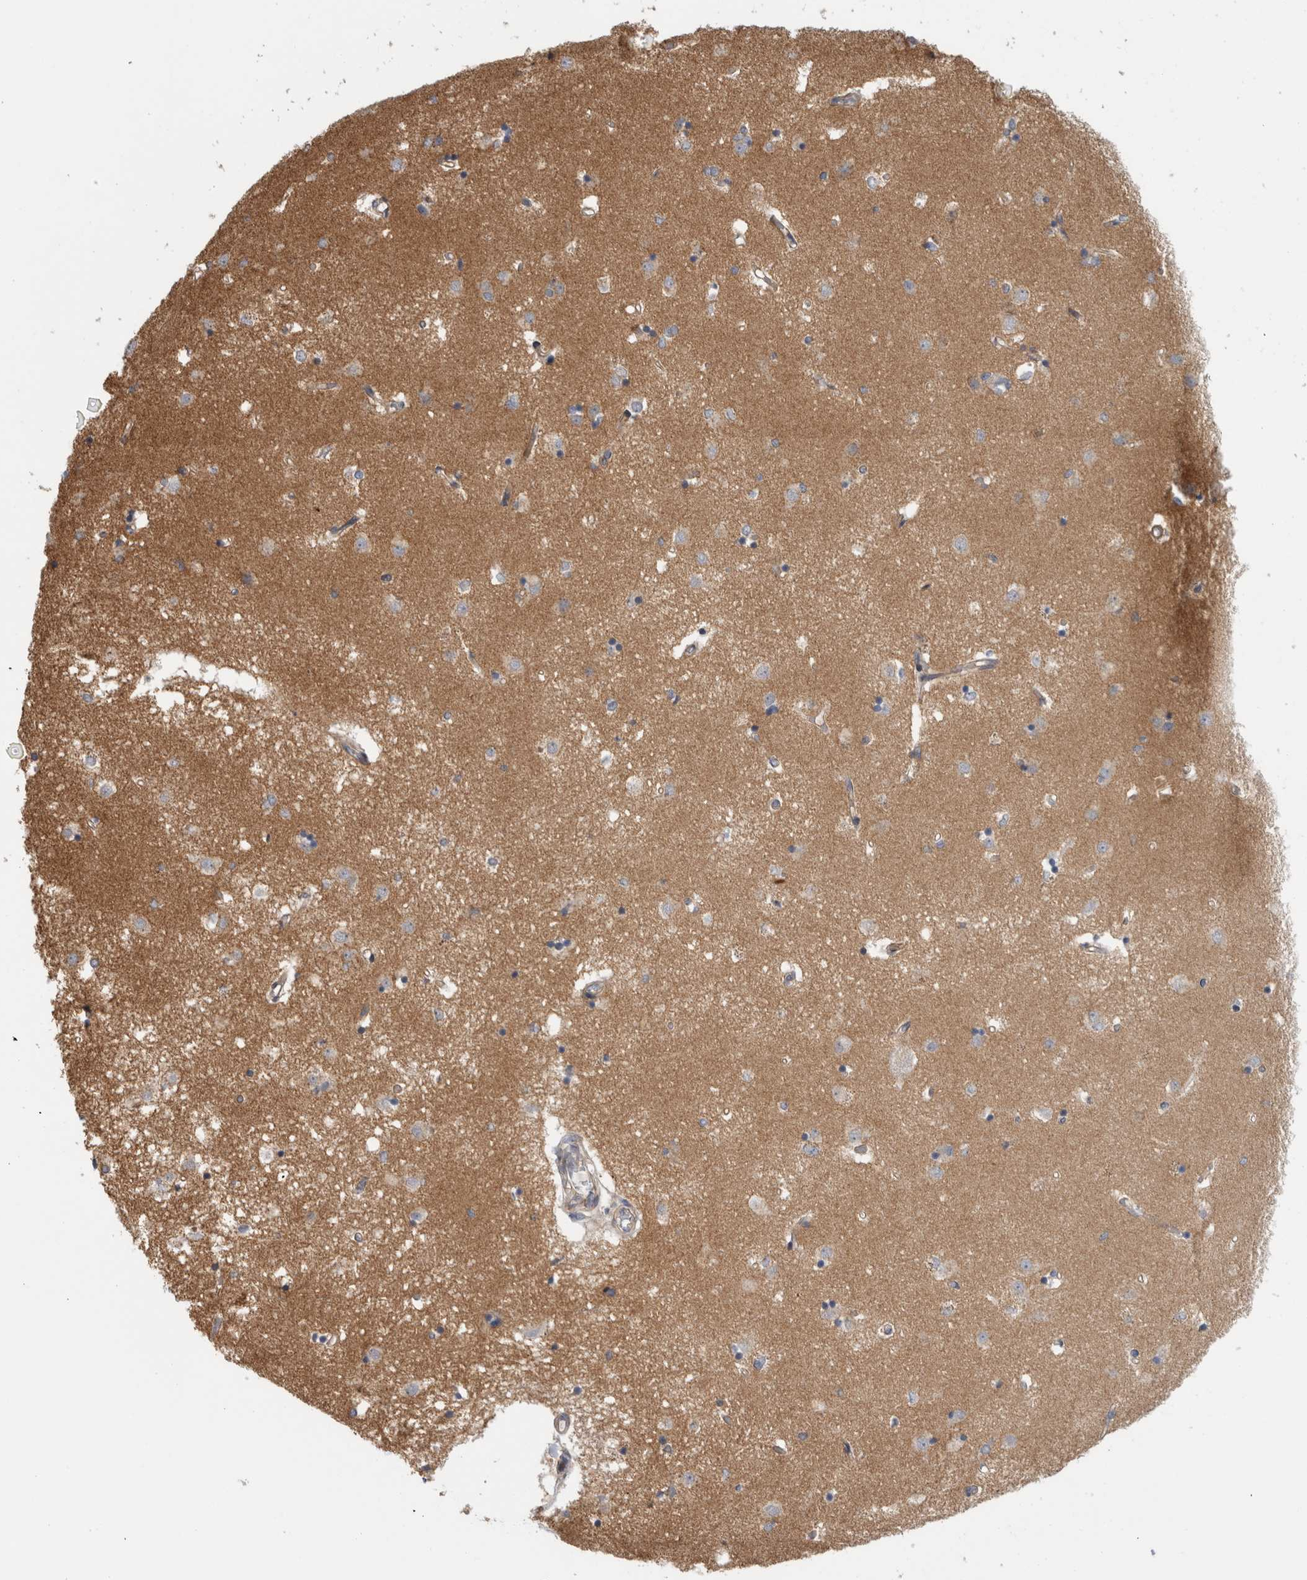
{"staining": {"intensity": "negative", "quantity": "none", "location": "none"}, "tissue": "caudate", "cell_type": "Glial cells", "image_type": "normal", "snomed": [{"axis": "morphology", "description": "Normal tissue, NOS"}, {"axis": "topography", "description": "Lateral ventricle wall"}], "caption": "Glial cells are negative for protein expression in normal human caudate. Brightfield microscopy of IHC stained with DAB (brown) and hematoxylin (blue), captured at high magnification.", "gene": "ZNF804B", "patient": {"sex": "male", "age": 45}}